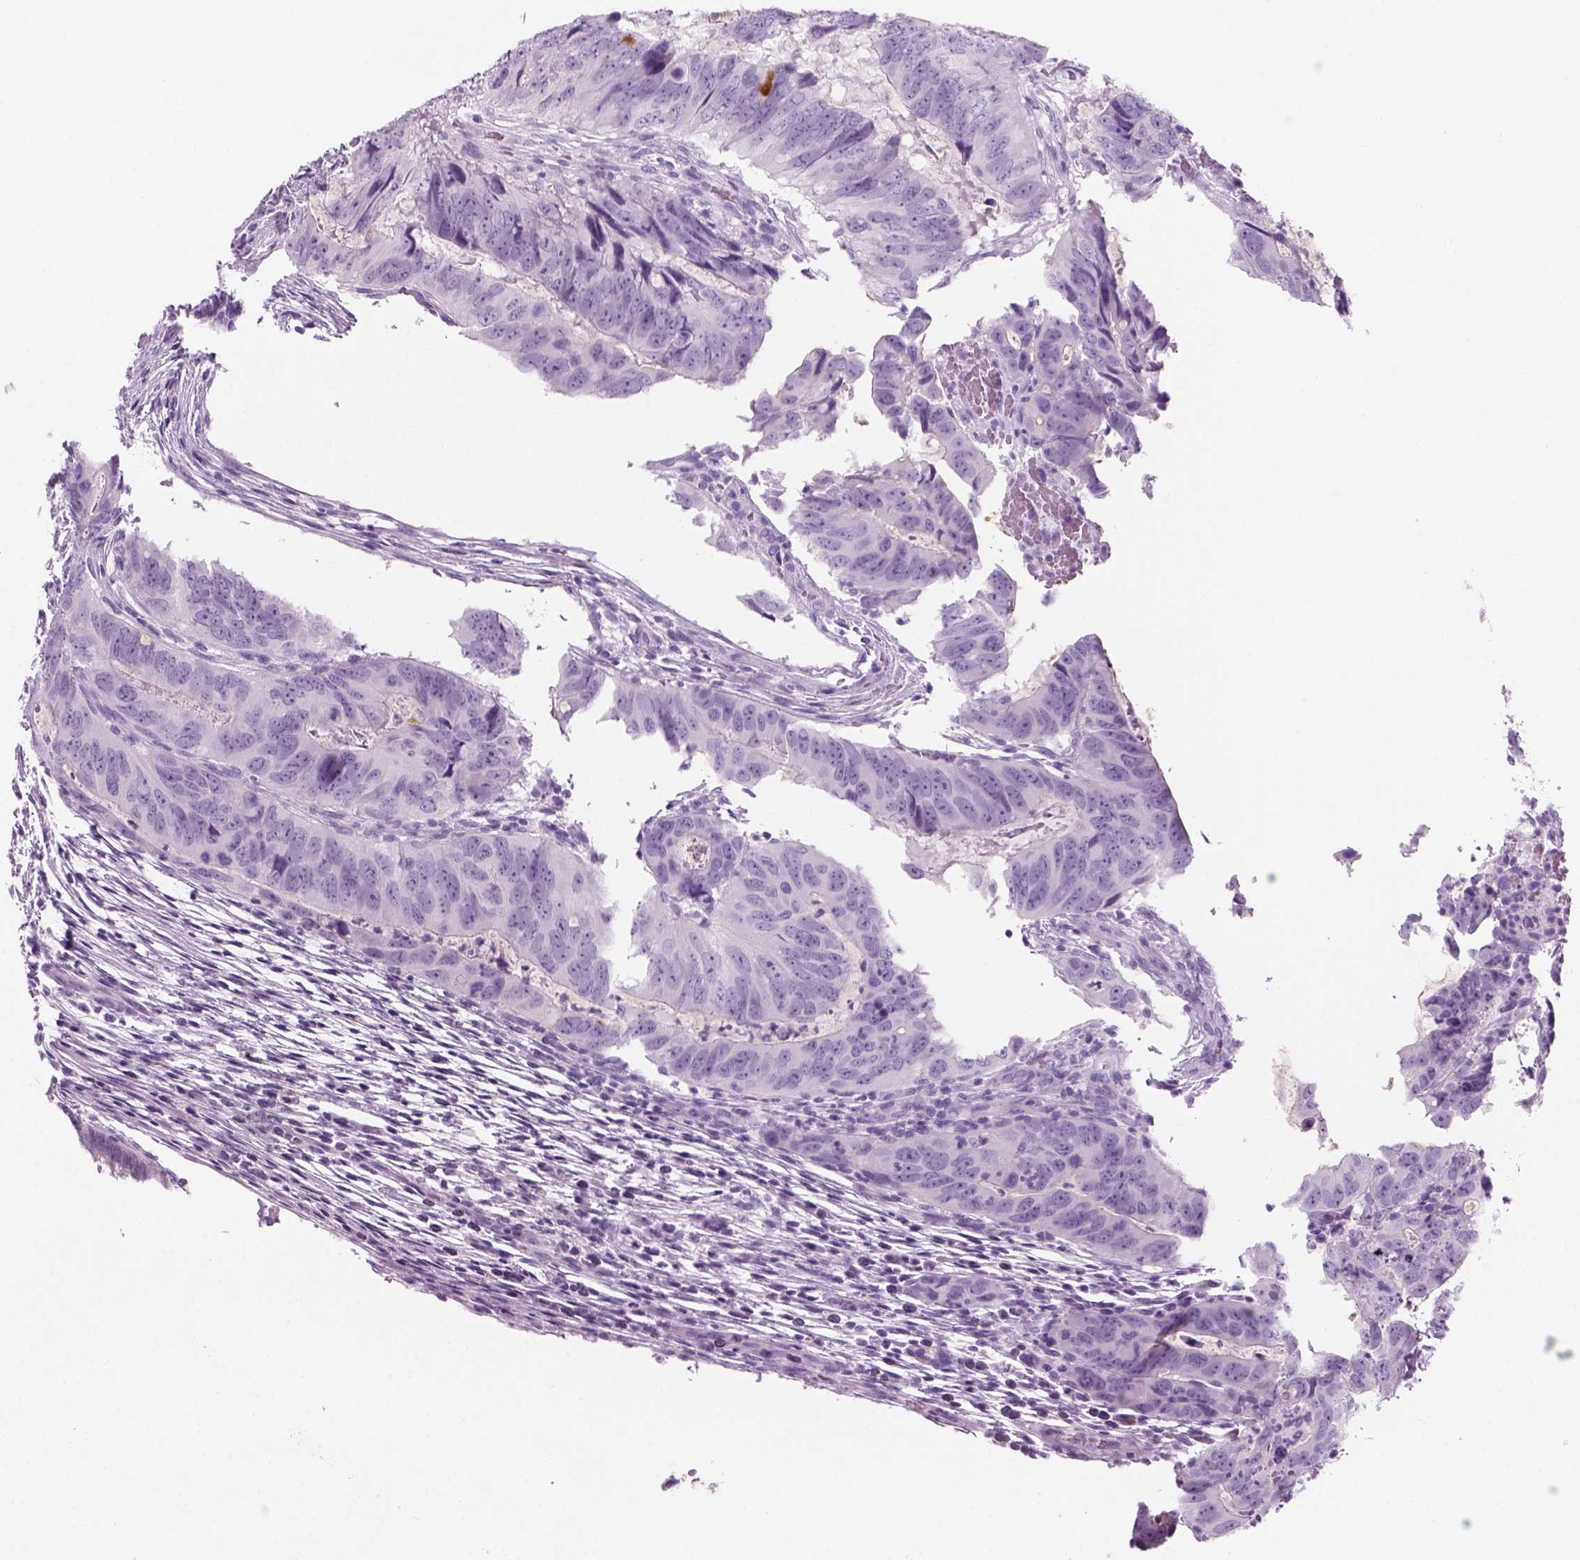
{"staining": {"intensity": "negative", "quantity": "none", "location": "none"}, "tissue": "colorectal cancer", "cell_type": "Tumor cells", "image_type": "cancer", "snomed": [{"axis": "morphology", "description": "Adenocarcinoma, NOS"}, {"axis": "topography", "description": "Colon"}], "caption": "Immunohistochemistry micrograph of colorectal adenocarcinoma stained for a protein (brown), which exhibits no positivity in tumor cells.", "gene": "KRTAP11-1", "patient": {"sex": "male", "age": 79}}